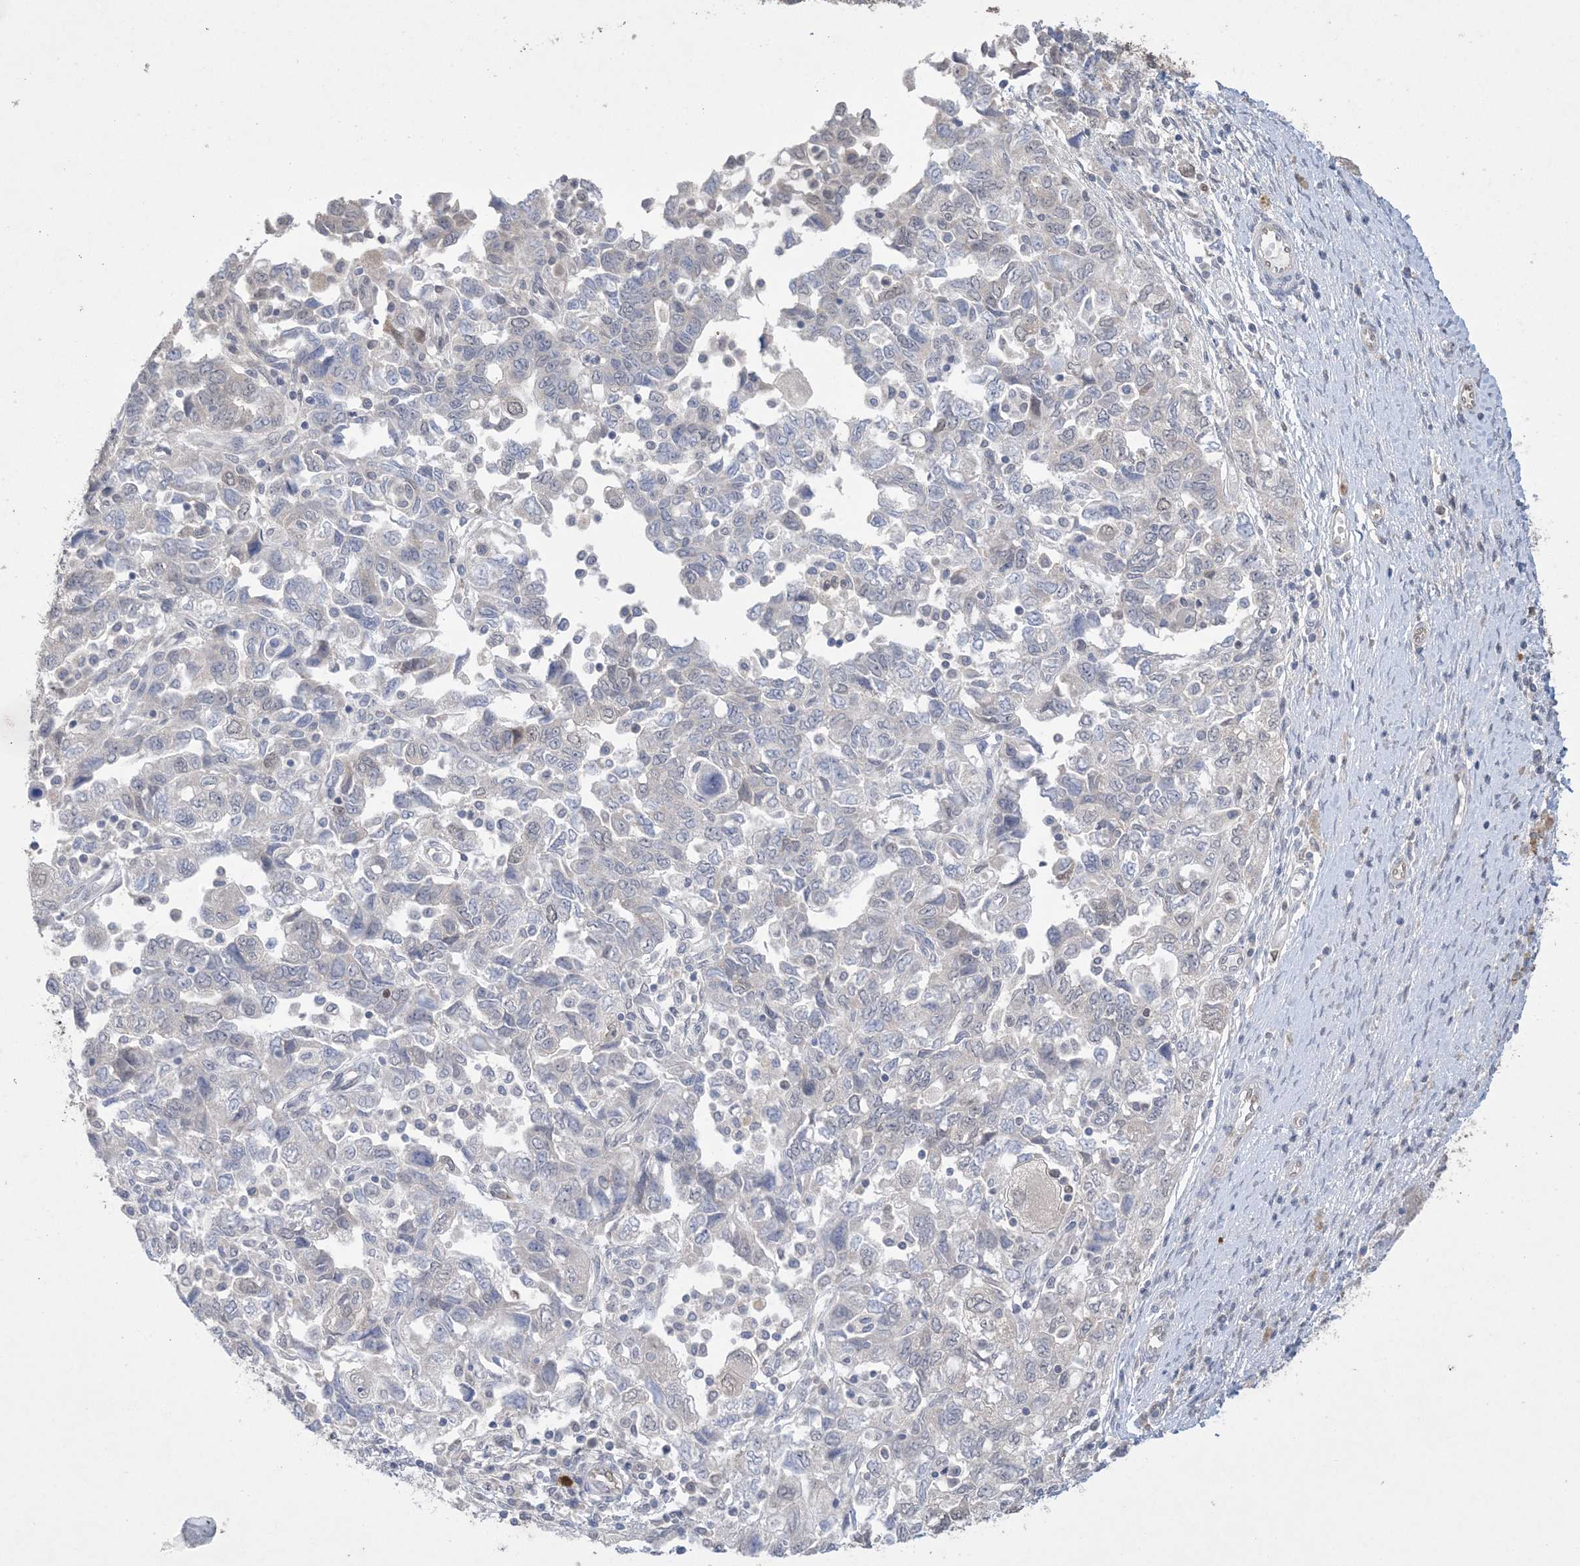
{"staining": {"intensity": "negative", "quantity": "none", "location": "none"}, "tissue": "ovarian cancer", "cell_type": "Tumor cells", "image_type": "cancer", "snomed": [{"axis": "morphology", "description": "Carcinoma, NOS"}, {"axis": "morphology", "description": "Cystadenocarcinoma, serous, NOS"}, {"axis": "topography", "description": "Ovary"}], "caption": "The photomicrograph displays no significant positivity in tumor cells of ovarian carcinoma.", "gene": "HMGCS1", "patient": {"sex": "female", "age": 69}}